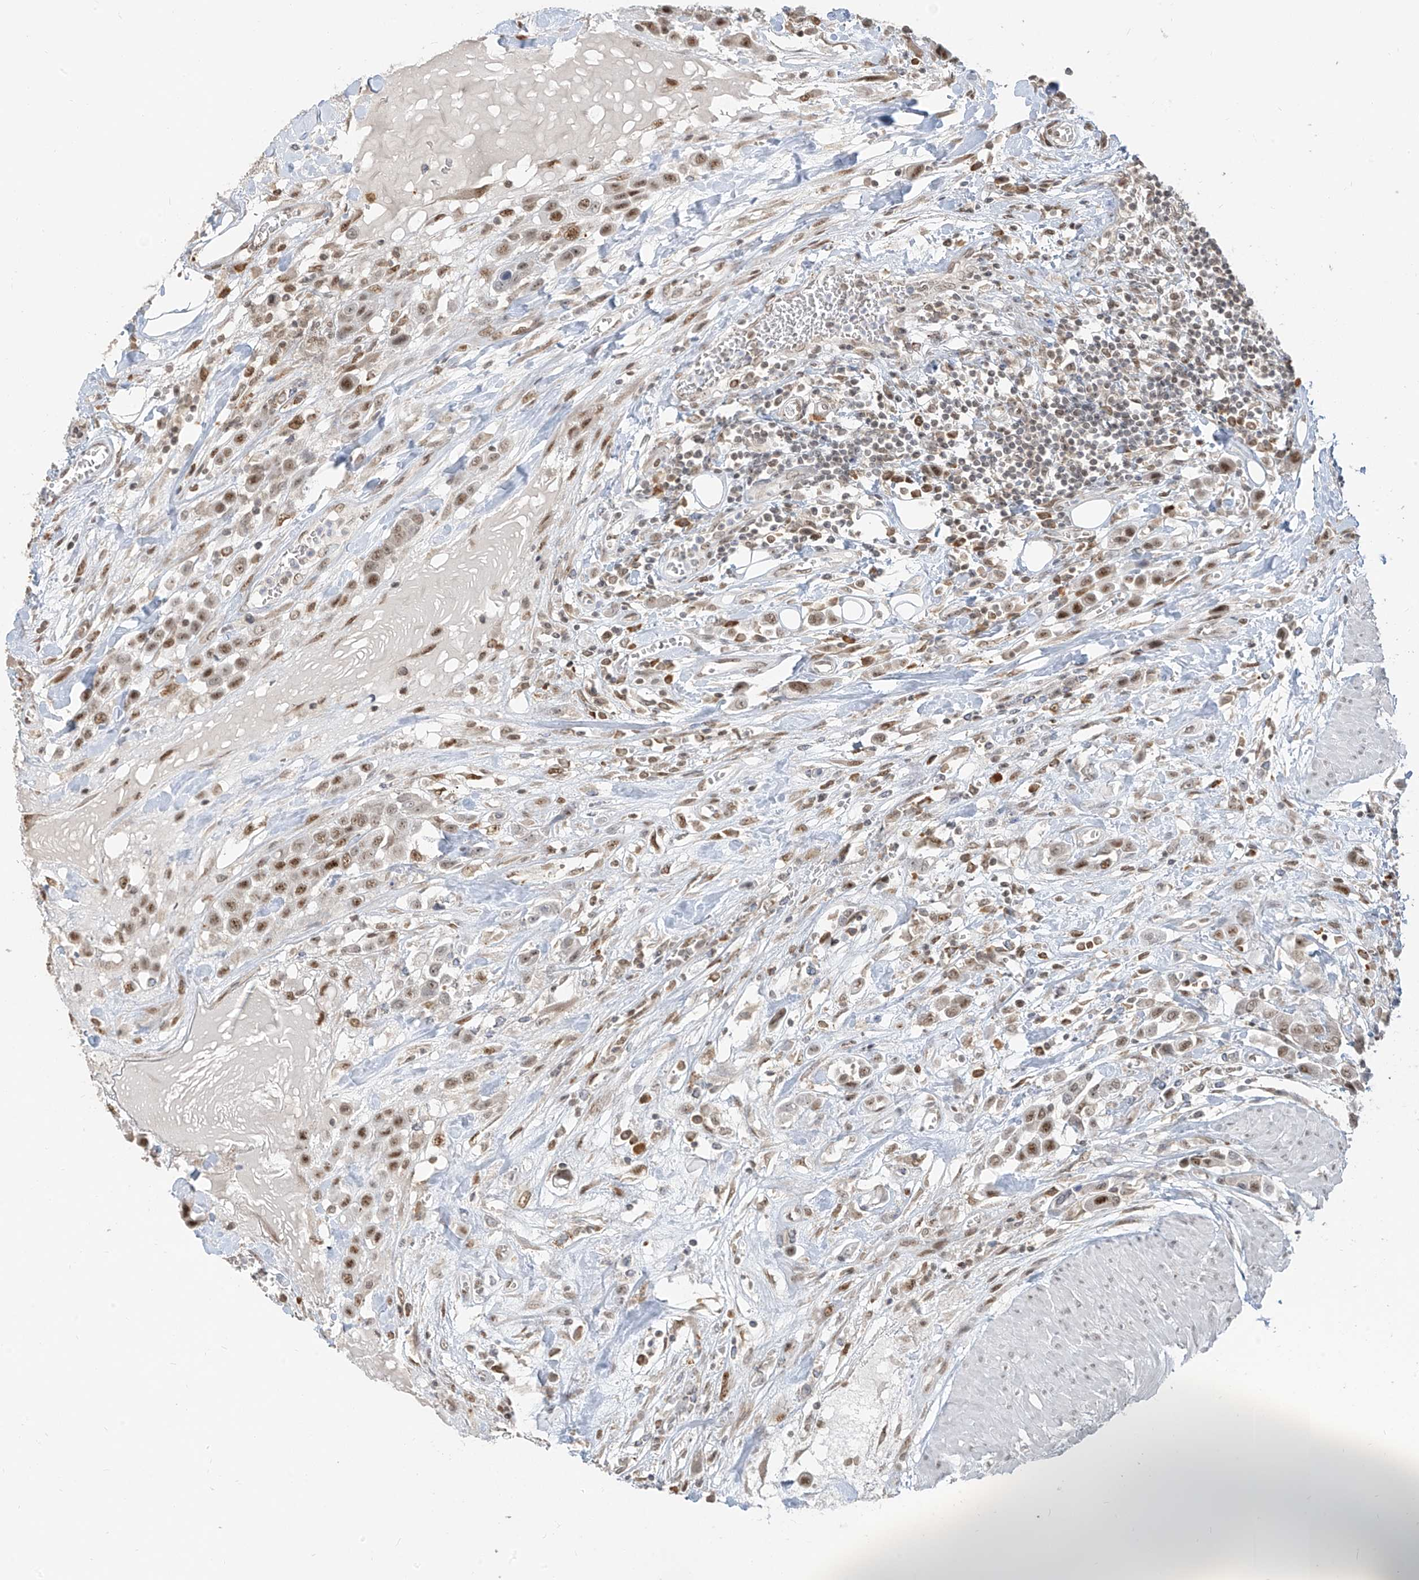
{"staining": {"intensity": "moderate", "quantity": ">75%", "location": "nuclear"}, "tissue": "urothelial cancer", "cell_type": "Tumor cells", "image_type": "cancer", "snomed": [{"axis": "morphology", "description": "Urothelial carcinoma, High grade"}, {"axis": "topography", "description": "Urinary bladder"}], "caption": "A histopathology image of human urothelial carcinoma (high-grade) stained for a protein shows moderate nuclear brown staining in tumor cells.", "gene": "ZMYM2", "patient": {"sex": "male", "age": 50}}